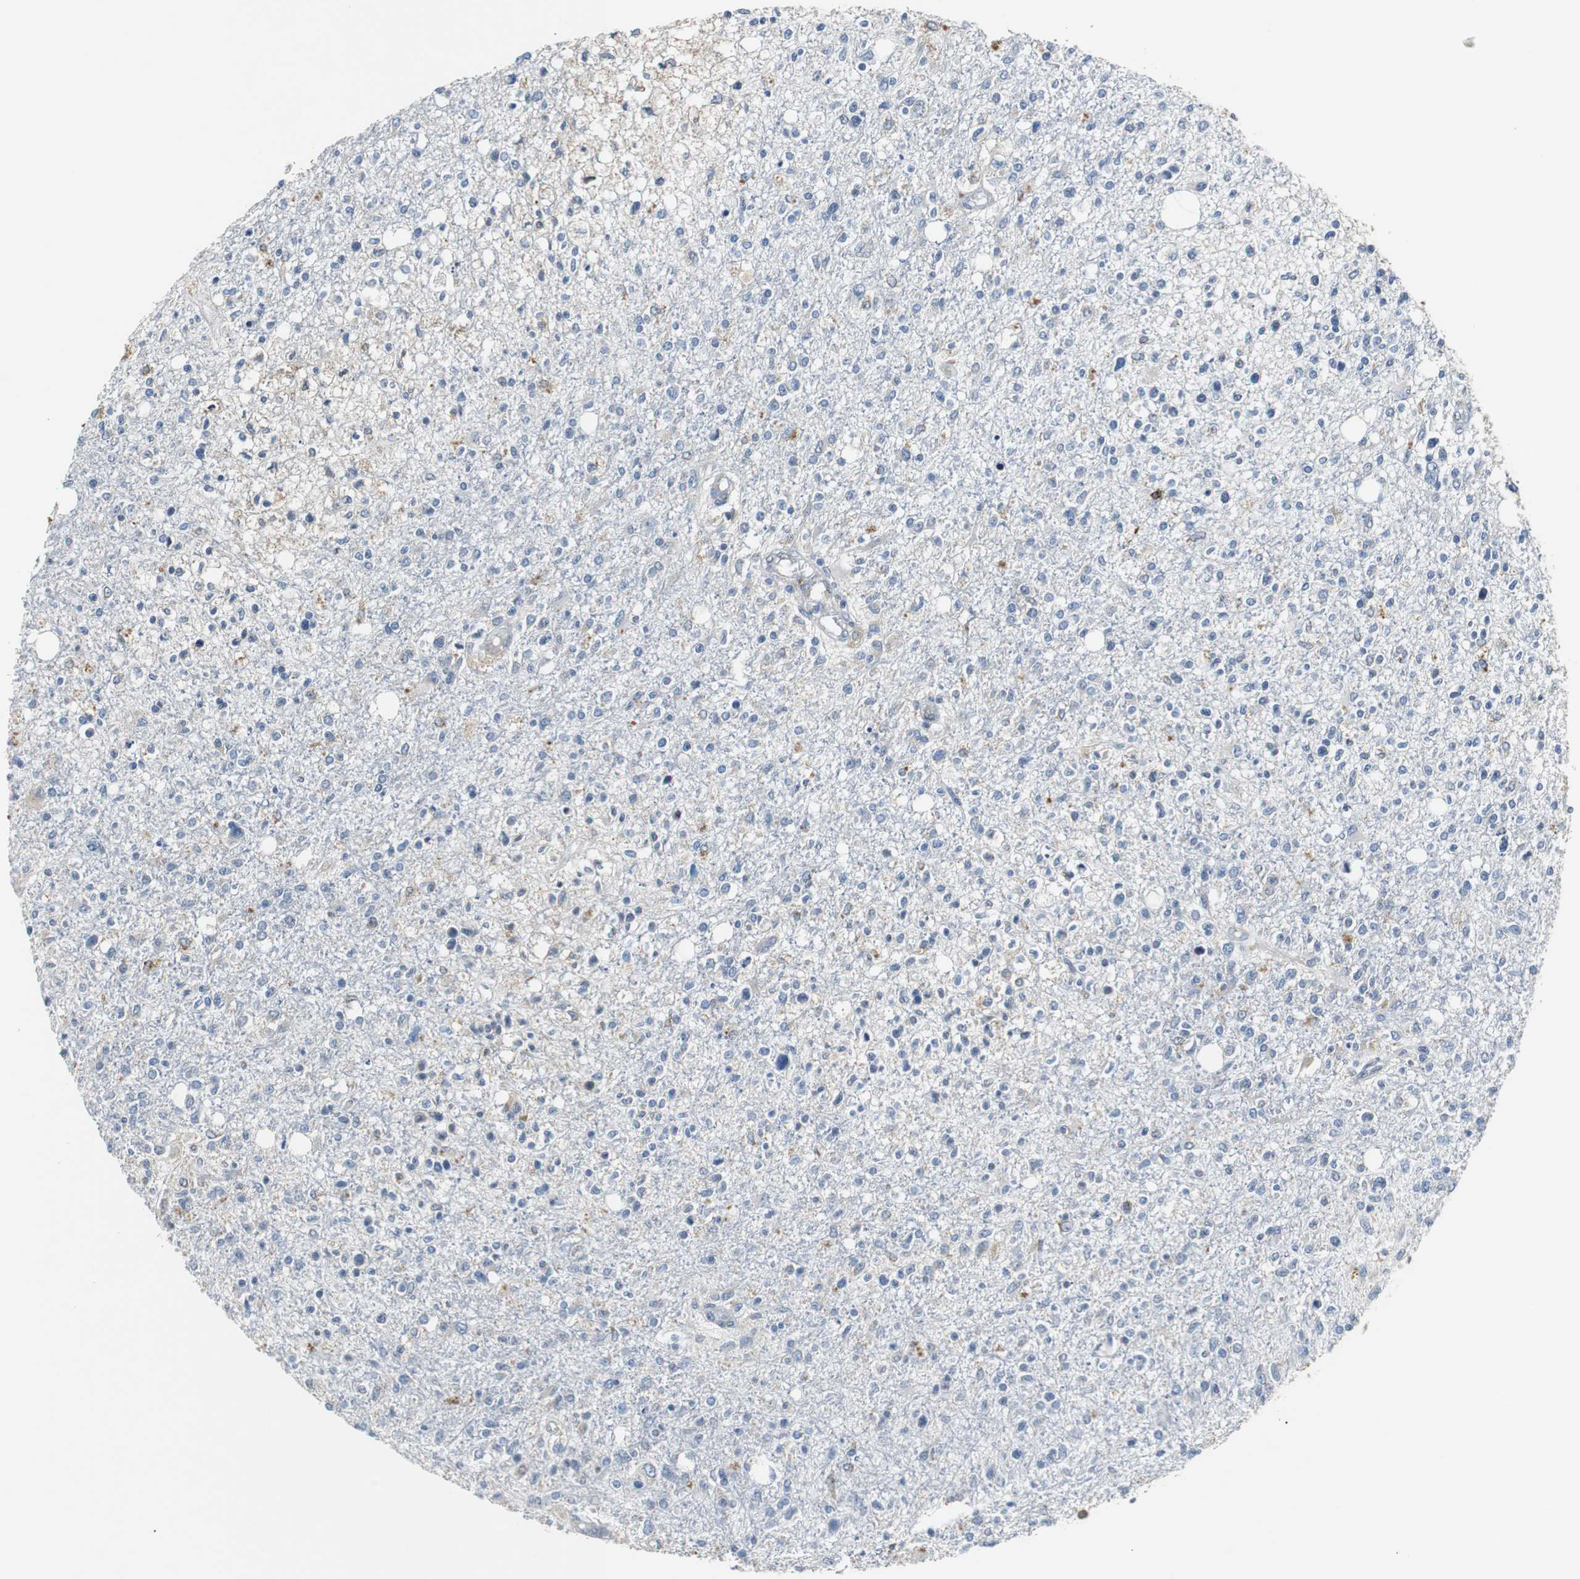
{"staining": {"intensity": "weak", "quantity": "<25%", "location": "cytoplasmic/membranous"}, "tissue": "glioma", "cell_type": "Tumor cells", "image_type": "cancer", "snomed": [{"axis": "morphology", "description": "Glioma, malignant, High grade"}, {"axis": "topography", "description": "Cerebral cortex"}], "caption": "High magnification brightfield microscopy of high-grade glioma (malignant) stained with DAB (brown) and counterstained with hematoxylin (blue): tumor cells show no significant staining. (Stains: DAB (3,3'-diaminobenzidine) immunohistochemistry with hematoxylin counter stain, Microscopy: brightfield microscopy at high magnification).", "gene": "PDIA4", "patient": {"sex": "male", "age": 76}}